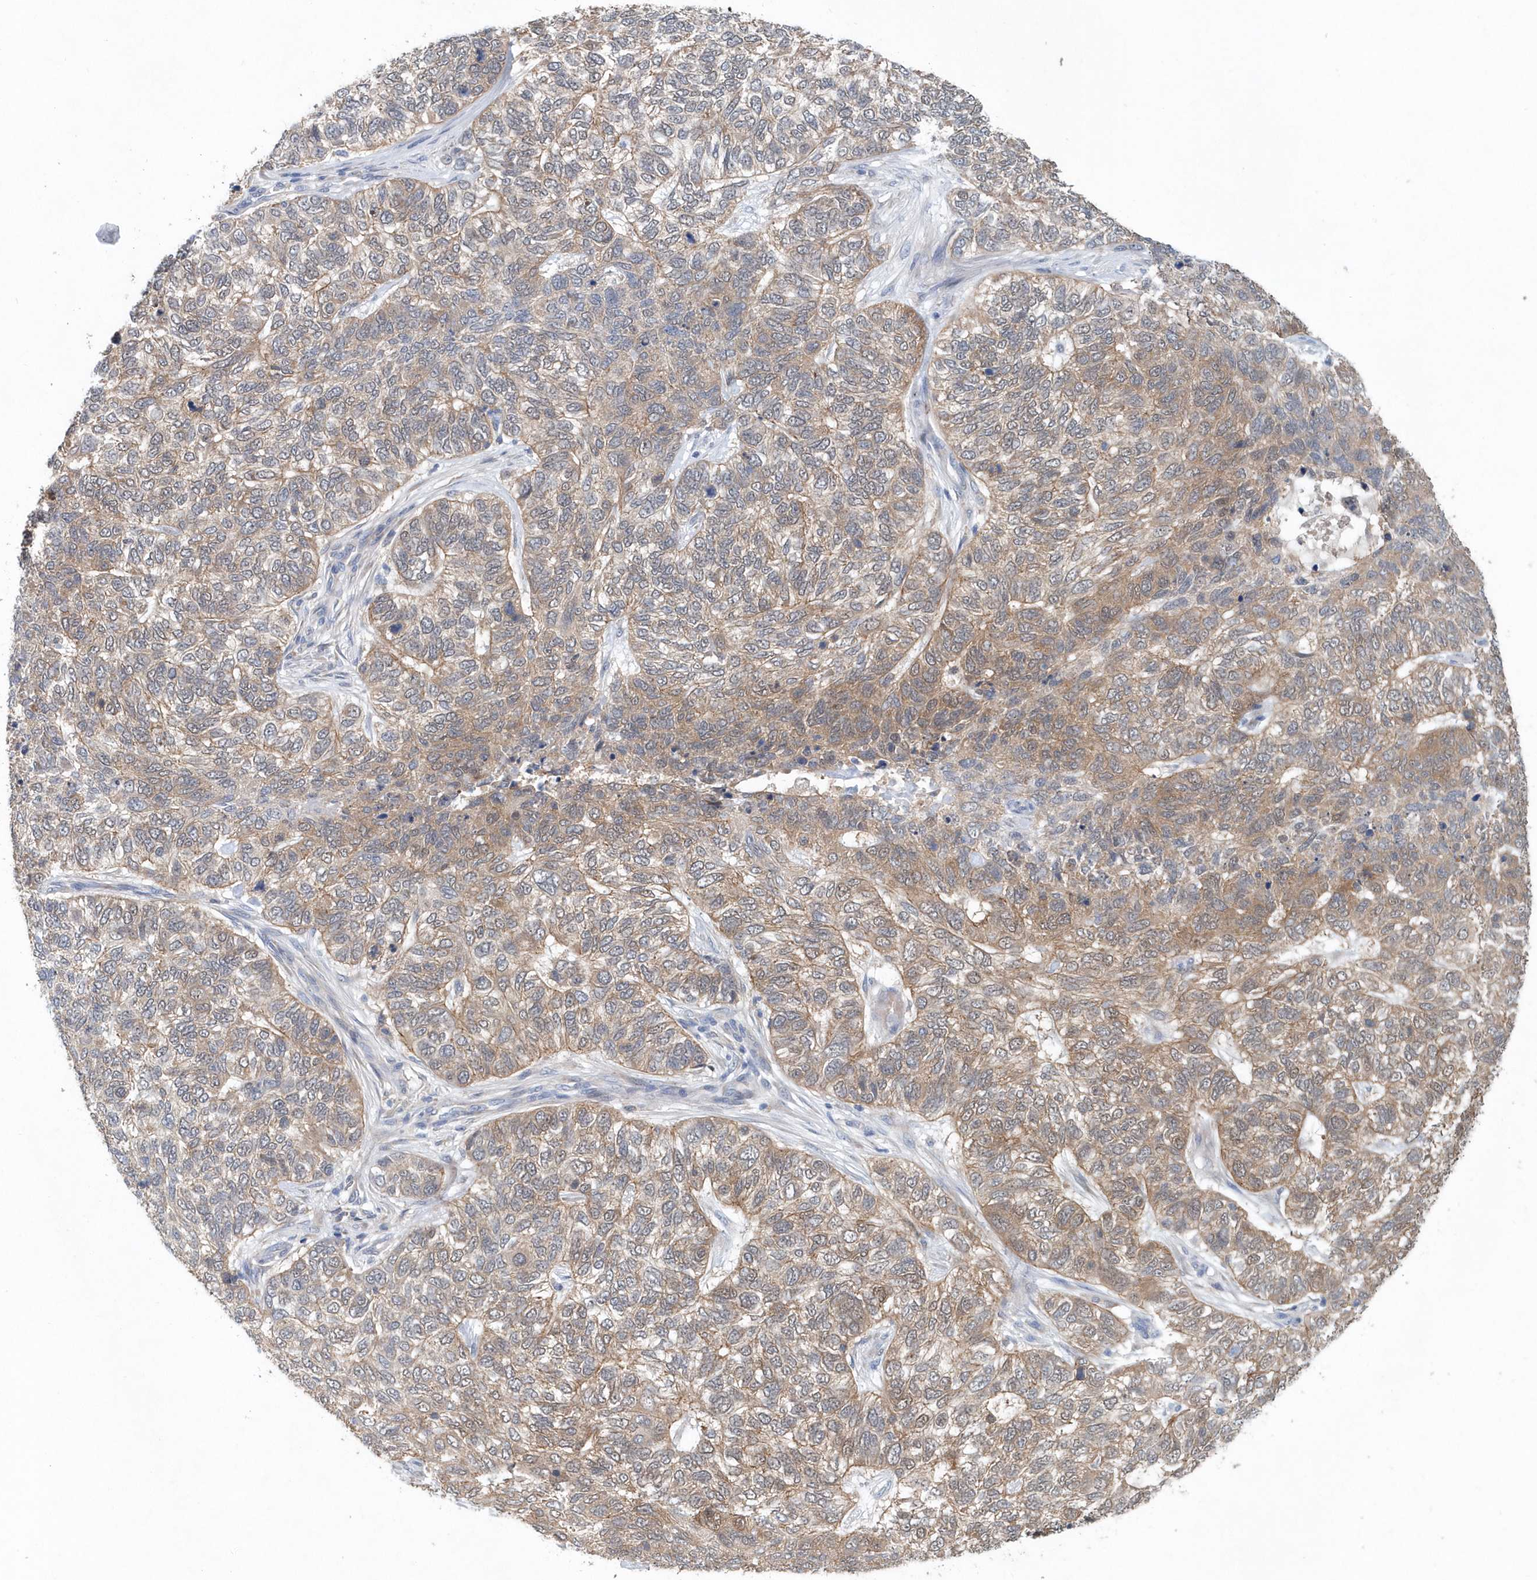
{"staining": {"intensity": "weak", "quantity": "25%-75%", "location": "cytoplasmic/membranous"}, "tissue": "skin cancer", "cell_type": "Tumor cells", "image_type": "cancer", "snomed": [{"axis": "morphology", "description": "Basal cell carcinoma"}, {"axis": "topography", "description": "Skin"}], "caption": "Tumor cells reveal weak cytoplasmic/membranous expression in approximately 25%-75% of cells in skin cancer (basal cell carcinoma).", "gene": "PFN2", "patient": {"sex": "female", "age": 65}}